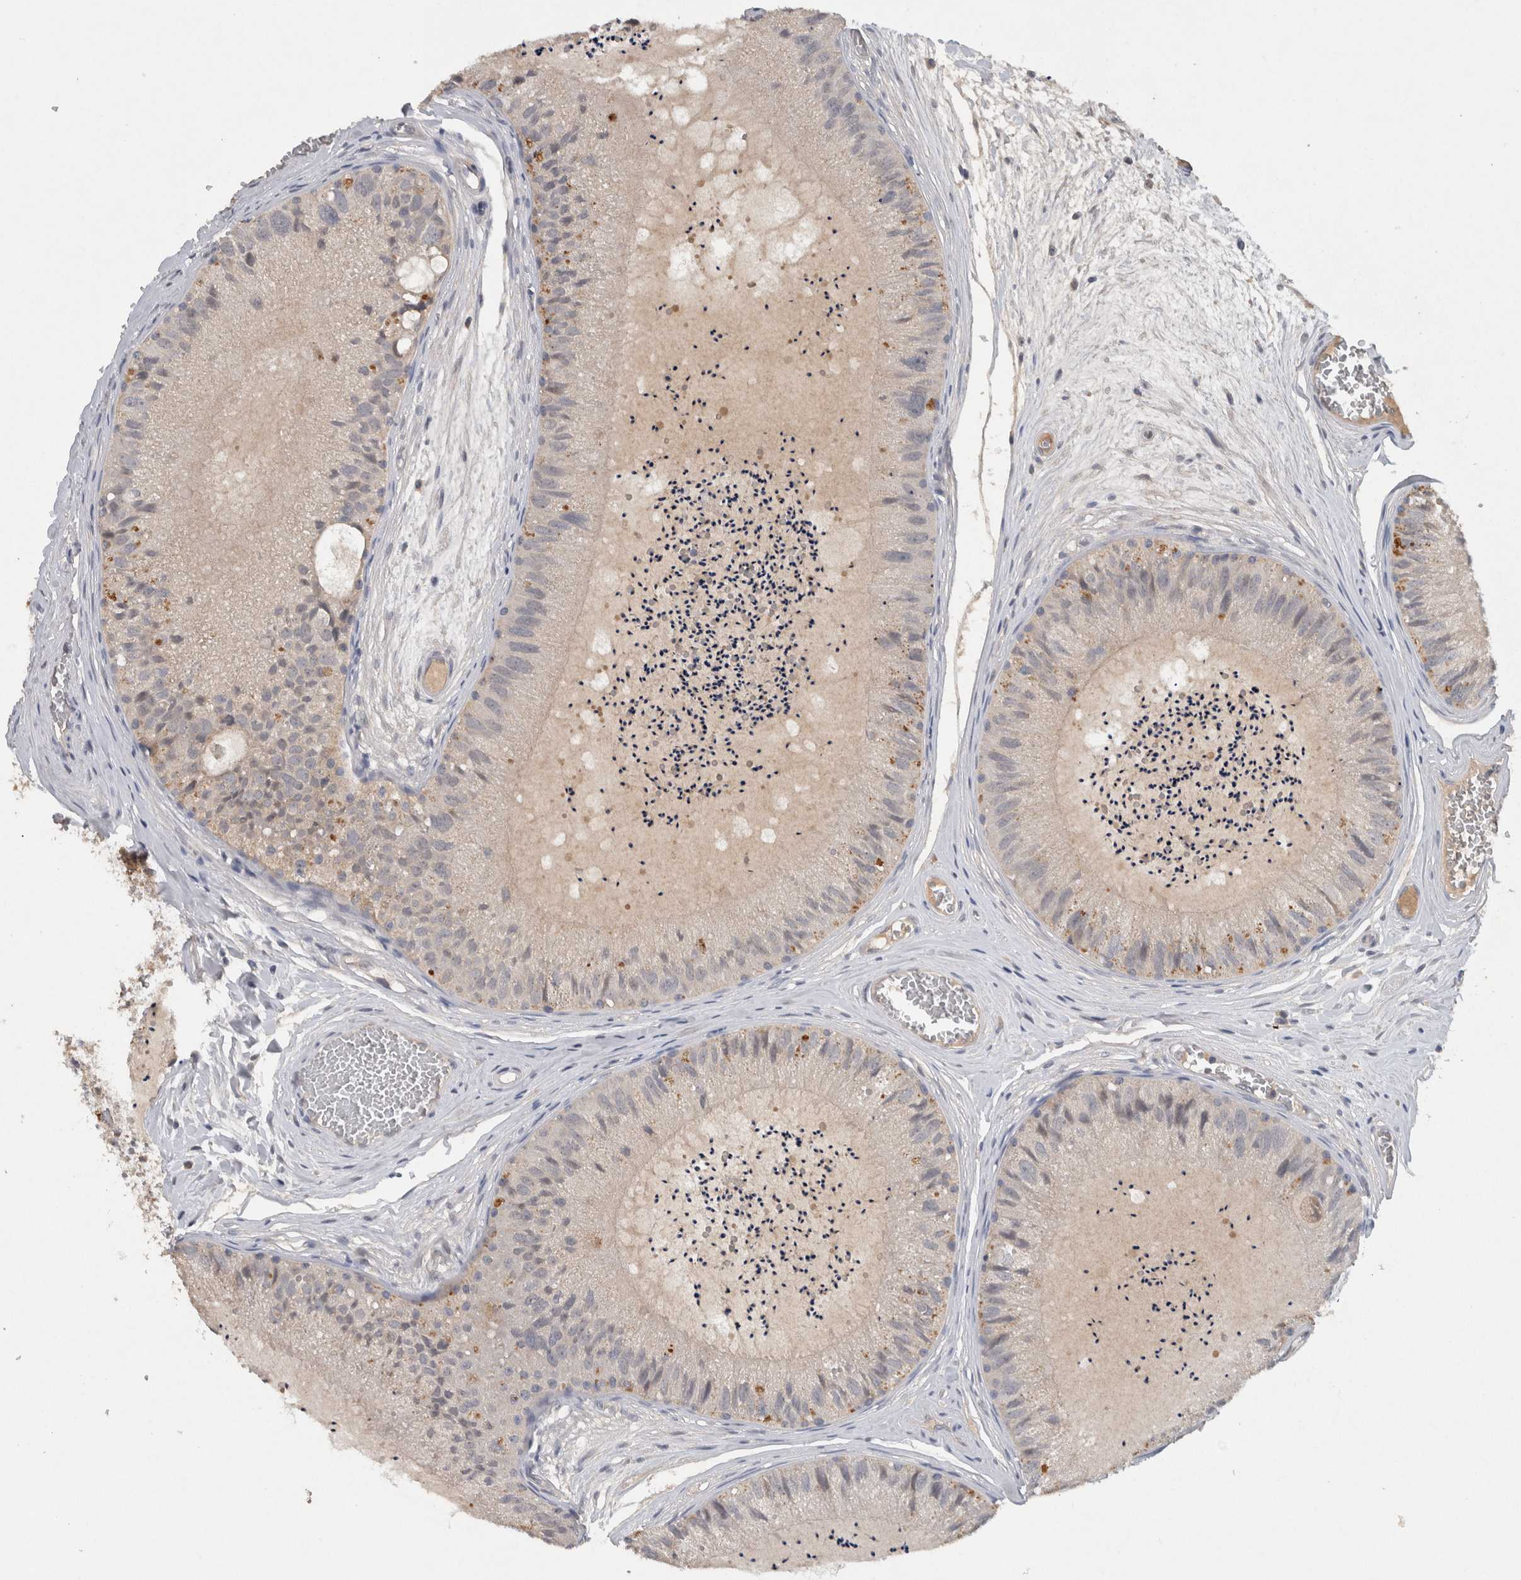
{"staining": {"intensity": "moderate", "quantity": "<25%", "location": "cytoplasmic/membranous"}, "tissue": "epididymis", "cell_type": "Glandular cells", "image_type": "normal", "snomed": [{"axis": "morphology", "description": "Normal tissue, NOS"}, {"axis": "topography", "description": "Epididymis"}], "caption": "Immunohistochemistry of normal epididymis exhibits low levels of moderate cytoplasmic/membranous expression in about <25% of glandular cells.", "gene": "HEXD", "patient": {"sex": "male", "age": 31}}